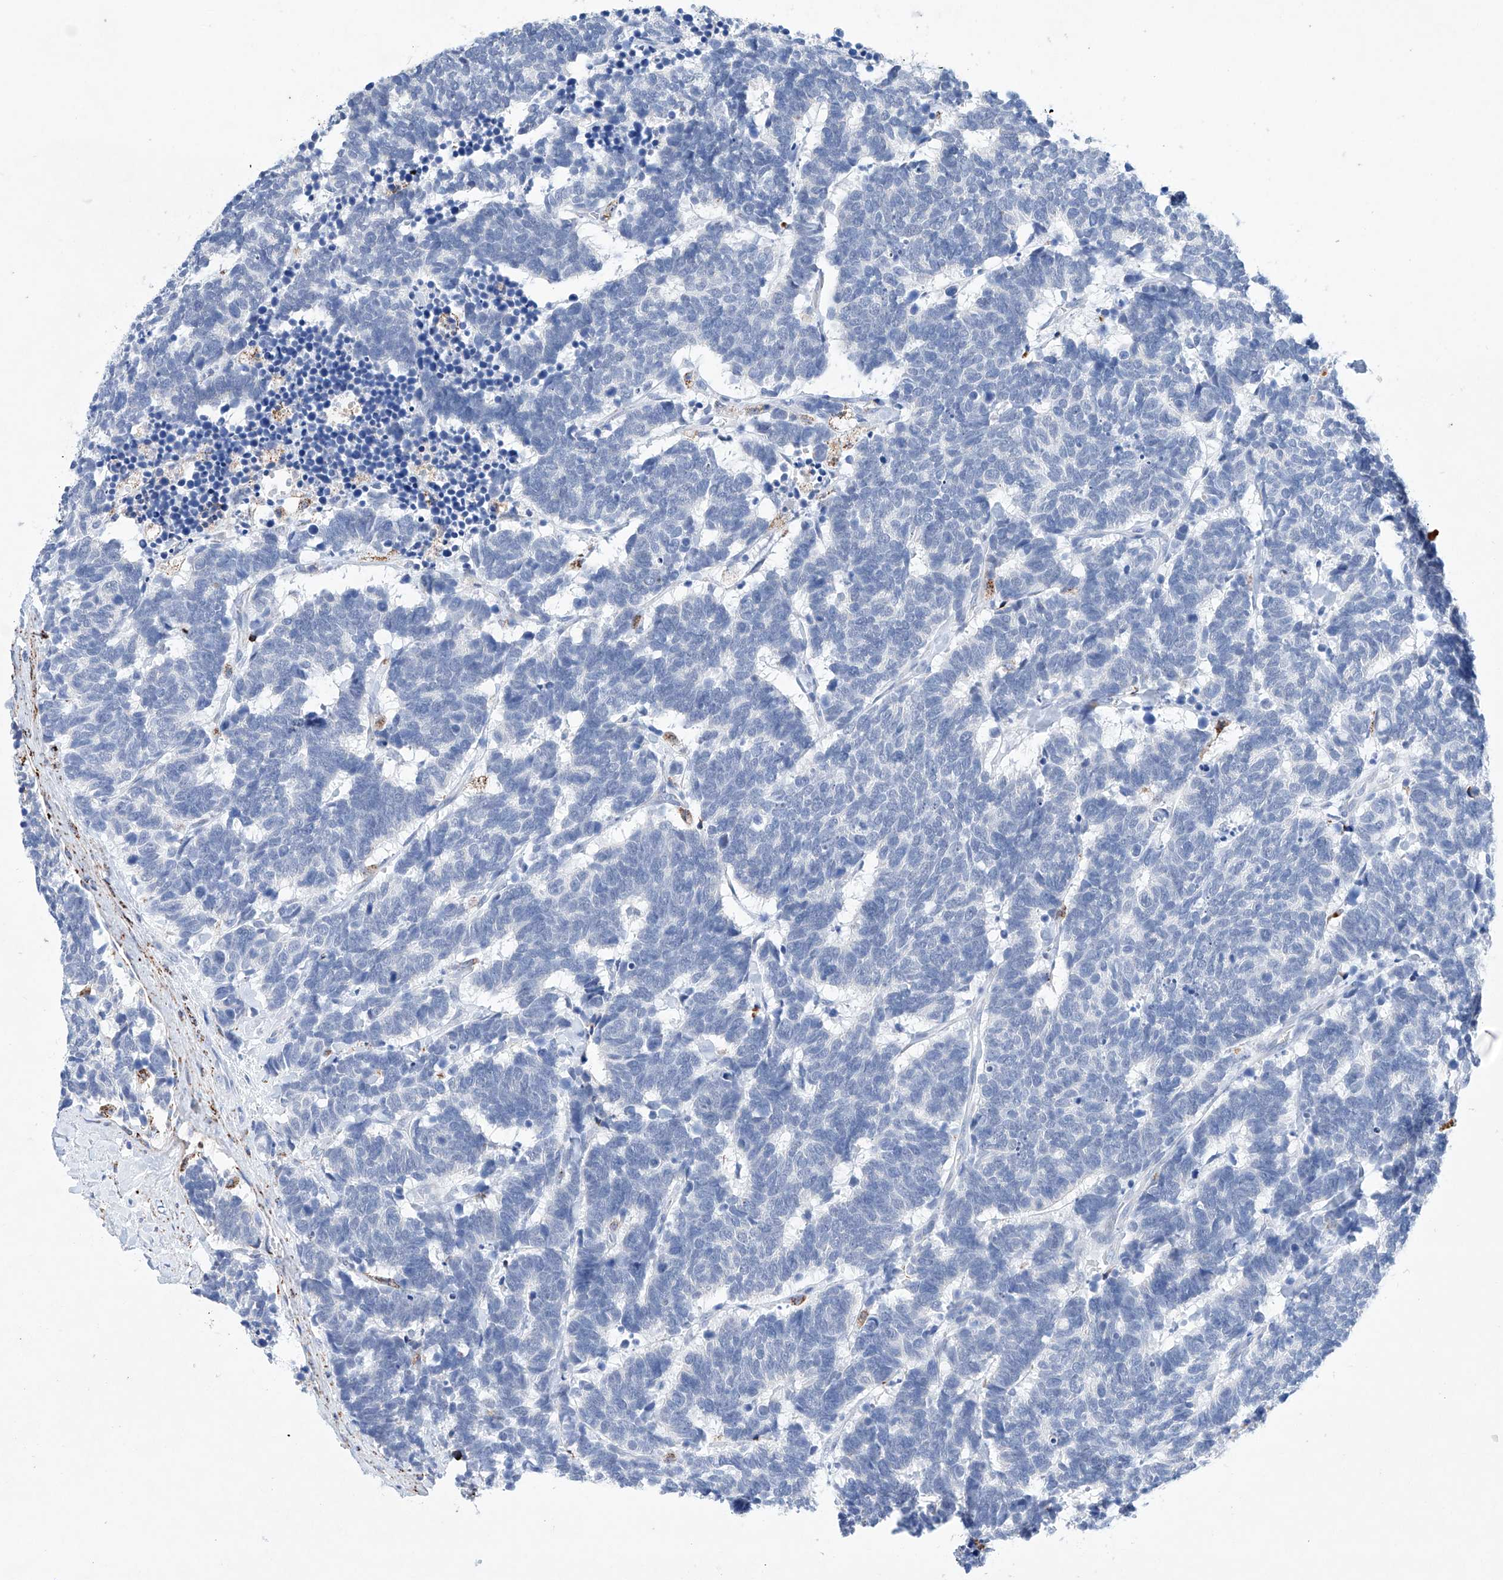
{"staining": {"intensity": "negative", "quantity": "none", "location": "none"}, "tissue": "carcinoid", "cell_type": "Tumor cells", "image_type": "cancer", "snomed": [{"axis": "morphology", "description": "Carcinoma, NOS"}, {"axis": "morphology", "description": "Carcinoid, malignant, NOS"}, {"axis": "topography", "description": "Urinary bladder"}], "caption": "A histopathology image of human carcinoid (malignant) is negative for staining in tumor cells.", "gene": "NRROS", "patient": {"sex": "male", "age": 57}}